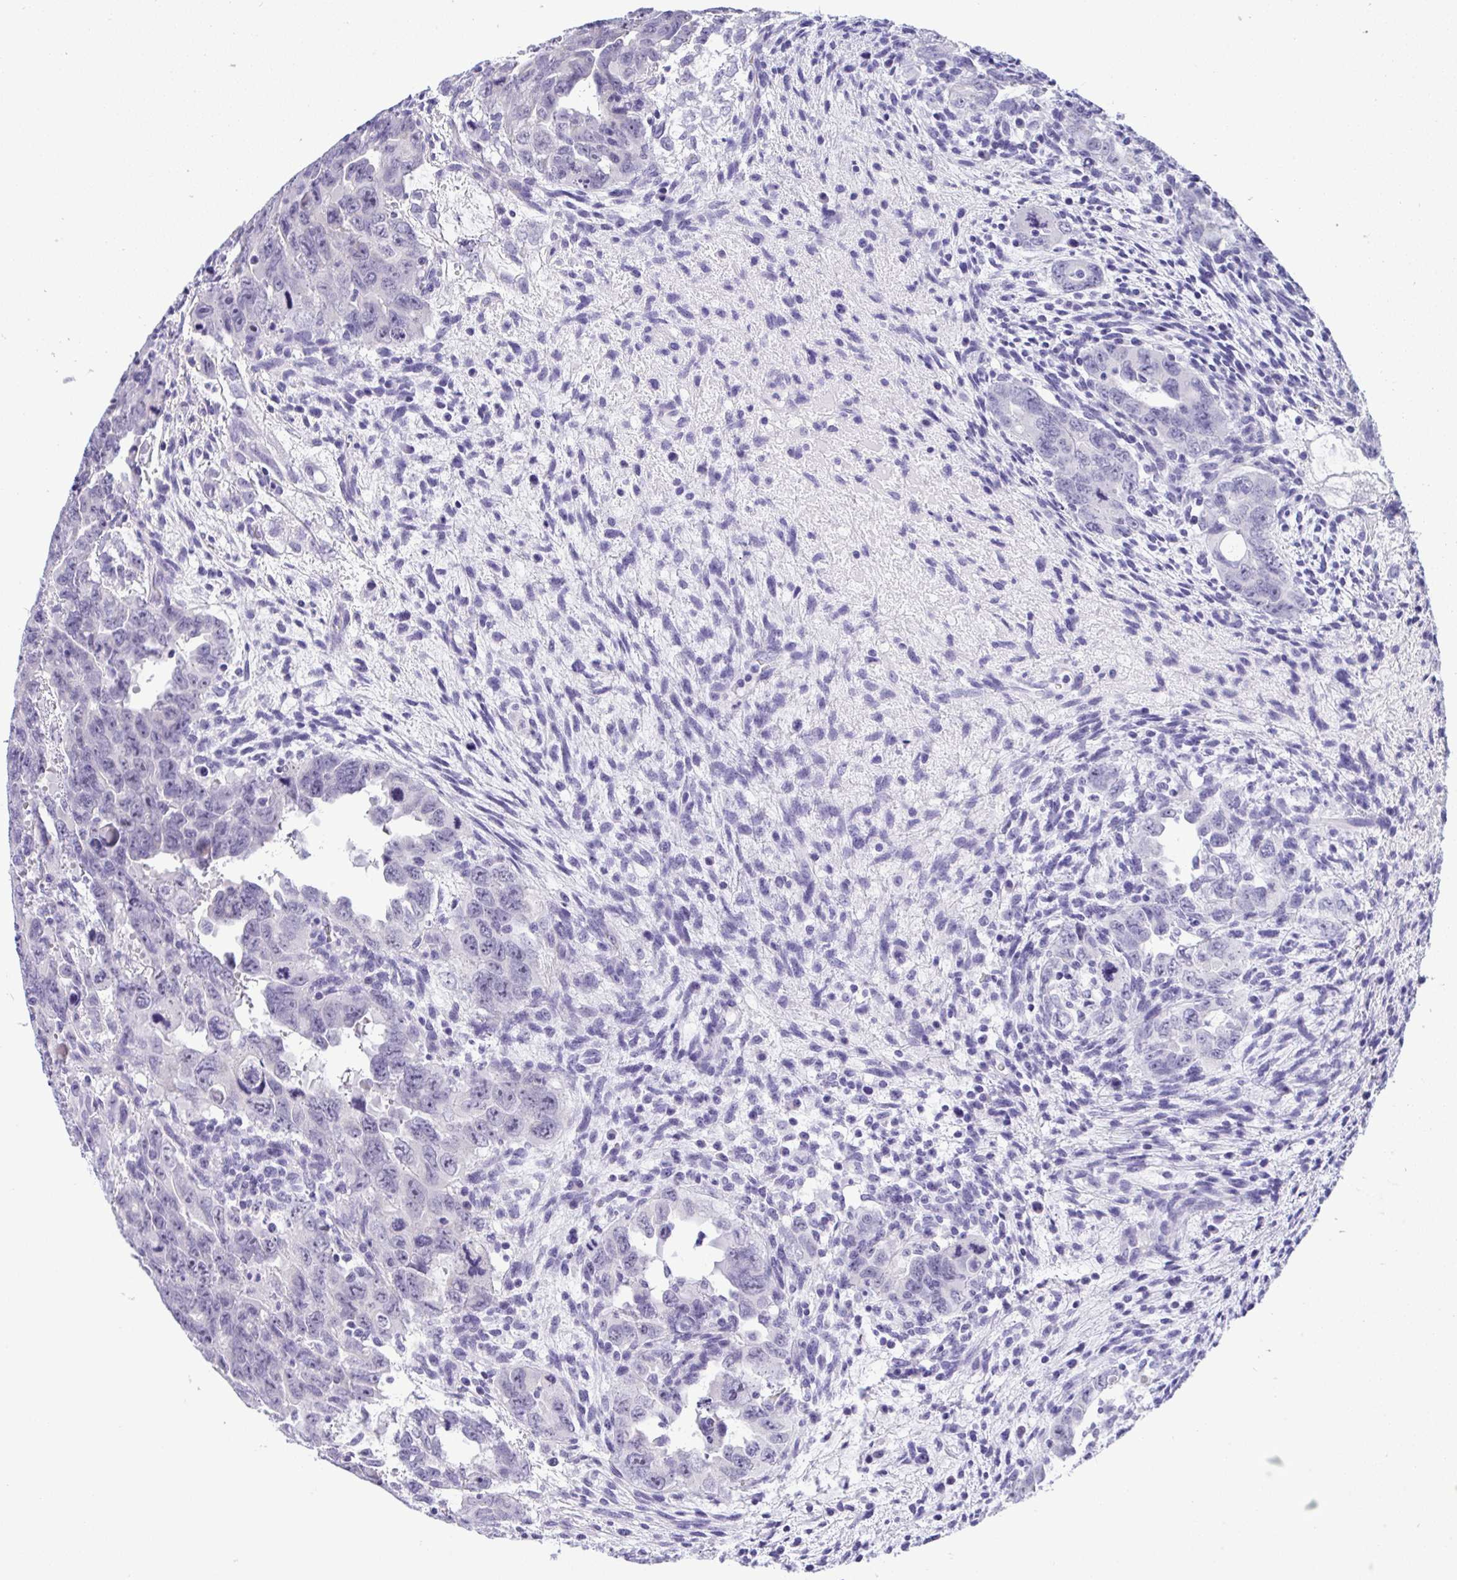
{"staining": {"intensity": "negative", "quantity": "none", "location": "none"}, "tissue": "testis cancer", "cell_type": "Tumor cells", "image_type": "cancer", "snomed": [{"axis": "morphology", "description": "Carcinoma, Embryonal, NOS"}, {"axis": "topography", "description": "Testis"}], "caption": "Immunohistochemical staining of human testis cancer displays no significant positivity in tumor cells.", "gene": "YBX2", "patient": {"sex": "male", "age": 24}}